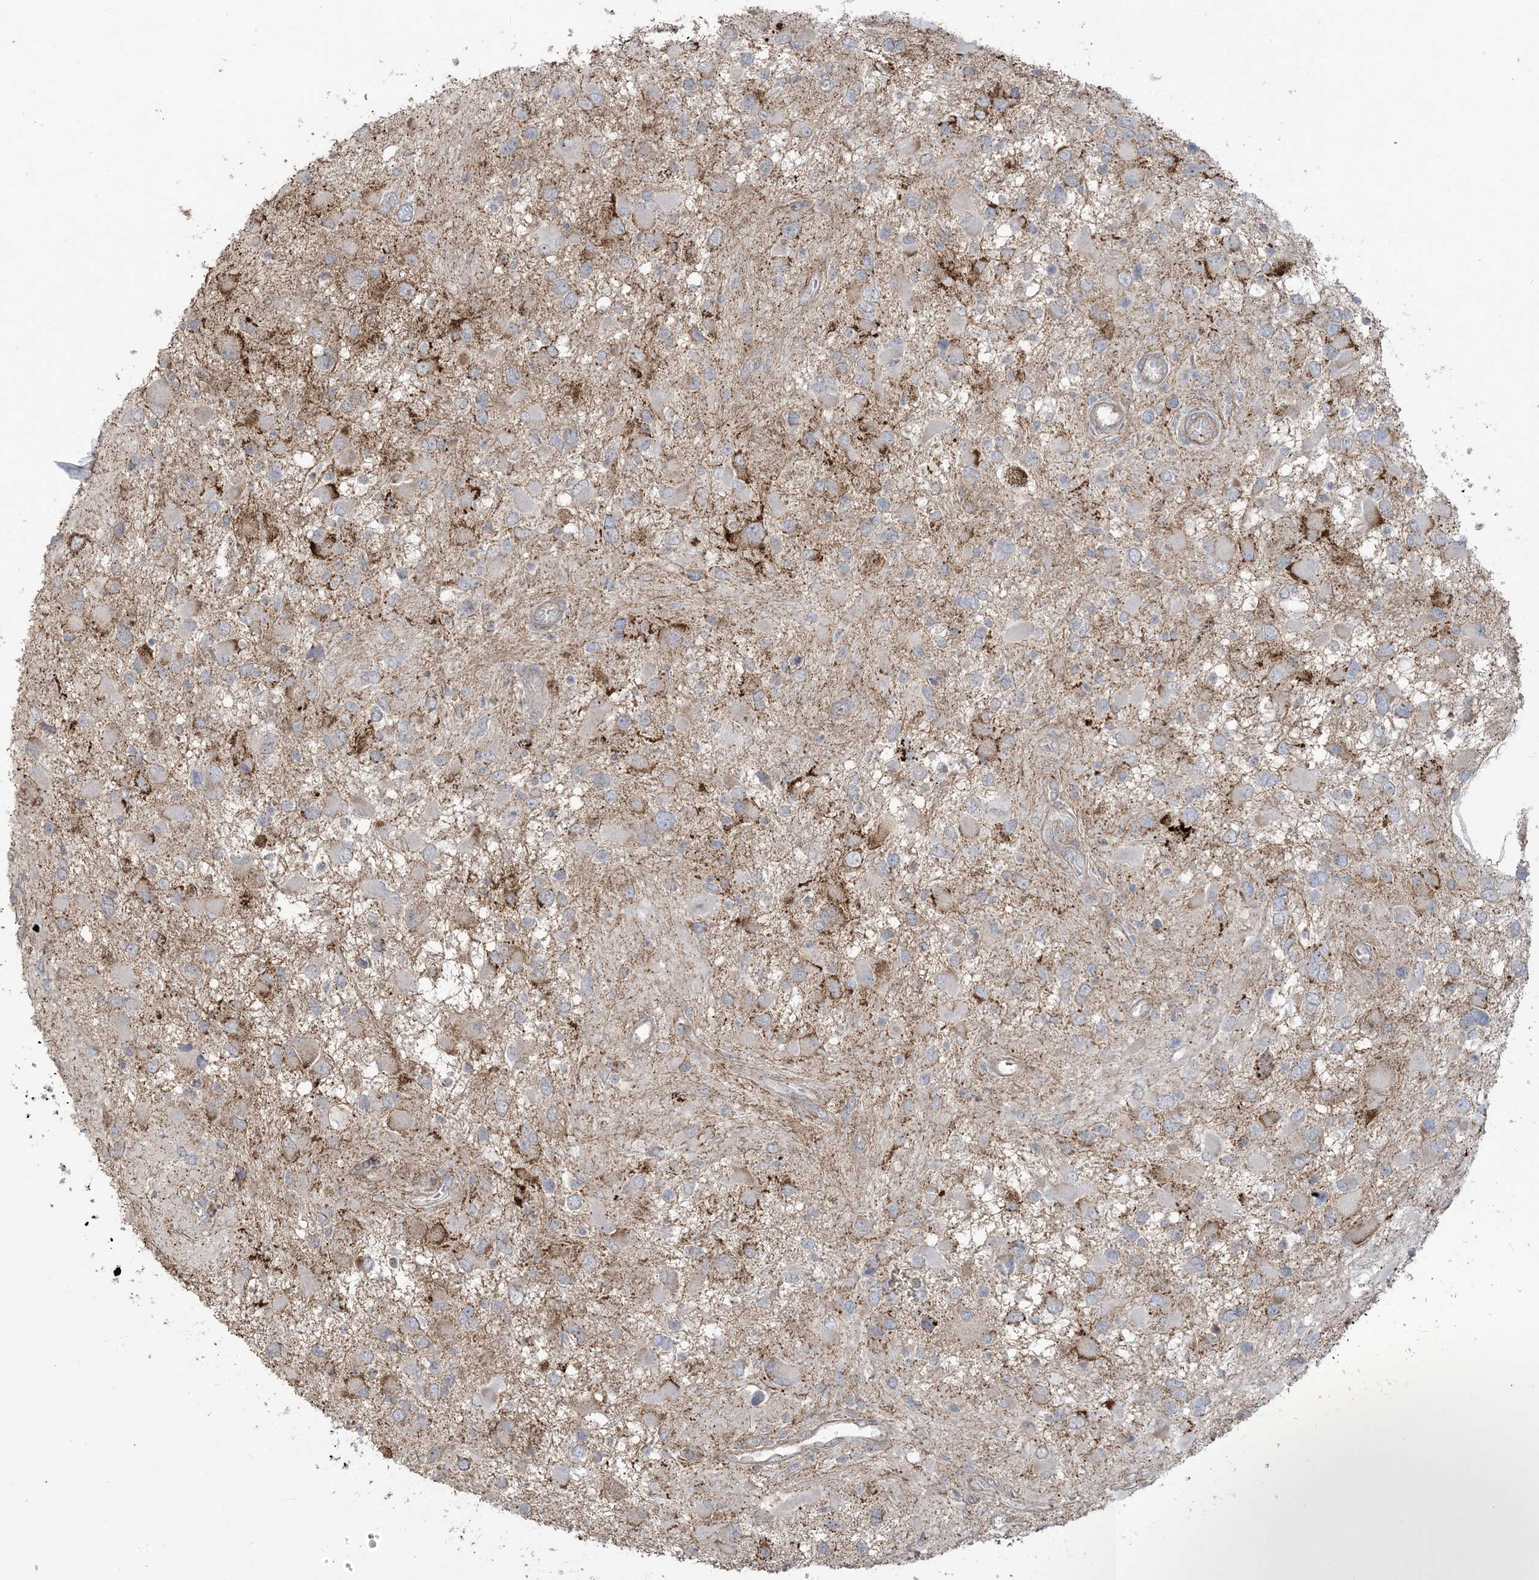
{"staining": {"intensity": "moderate", "quantity": "<25%", "location": "cytoplasmic/membranous"}, "tissue": "glioma", "cell_type": "Tumor cells", "image_type": "cancer", "snomed": [{"axis": "morphology", "description": "Glioma, malignant, High grade"}, {"axis": "topography", "description": "Brain"}], "caption": "A brown stain shows moderate cytoplasmic/membranous expression of a protein in human high-grade glioma (malignant) tumor cells. (DAB (3,3'-diaminobenzidine) = brown stain, brightfield microscopy at high magnification).", "gene": "KLHL18", "patient": {"sex": "male", "age": 53}}